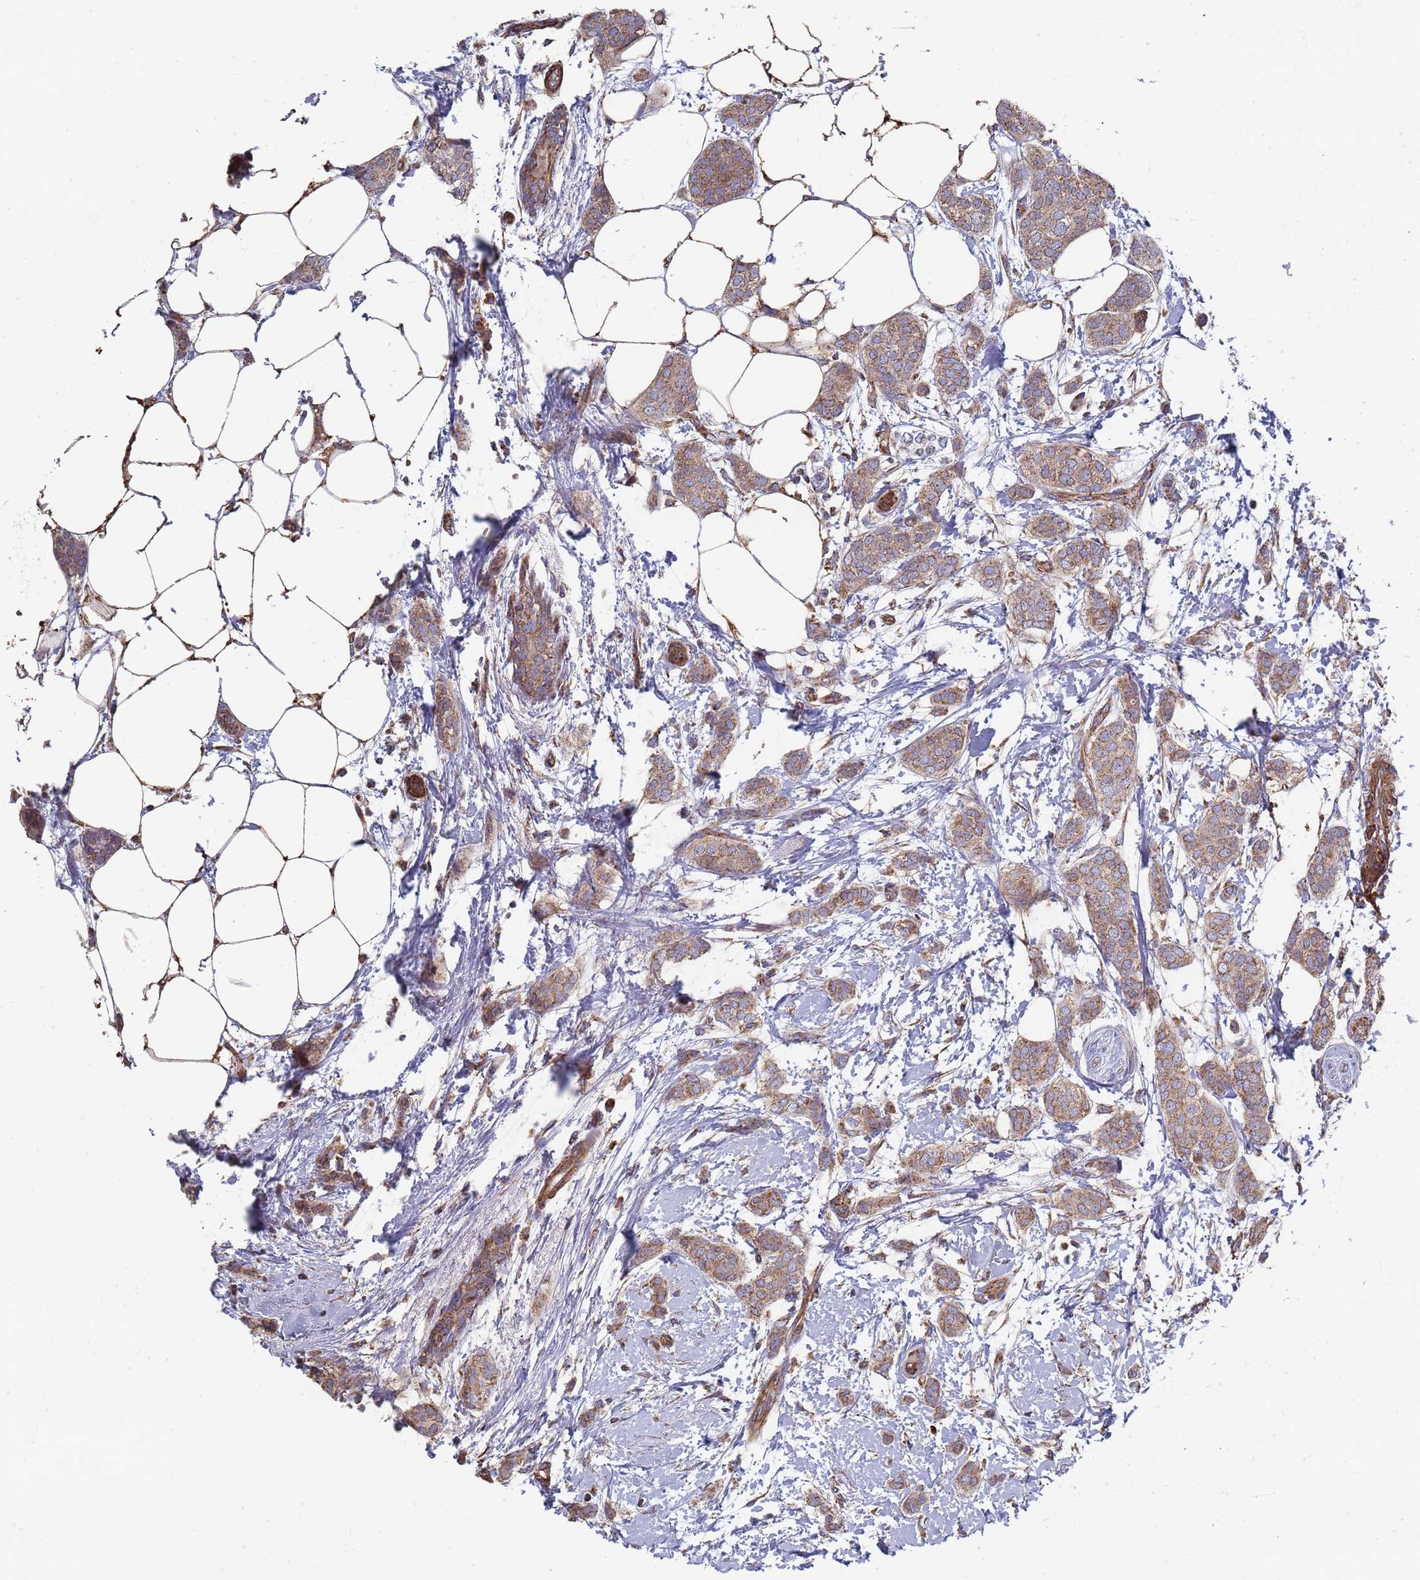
{"staining": {"intensity": "moderate", "quantity": ">75%", "location": "cytoplasmic/membranous"}, "tissue": "breast cancer", "cell_type": "Tumor cells", "image_type": "cancer", "snomed": [{"axis": "morphology", "description": "Duct carcinoma"}, {"axis": "topography", "description": "Breast"}], "caption": "A histopathology image of breast cancer (infiltrating ductal carcinoma) stained for a protein reveals moderate cytoplasmic/membranous brown staining in tumor cells.", "gene": "WDFY3", "patient": {"sex": "female", "age": 72}}